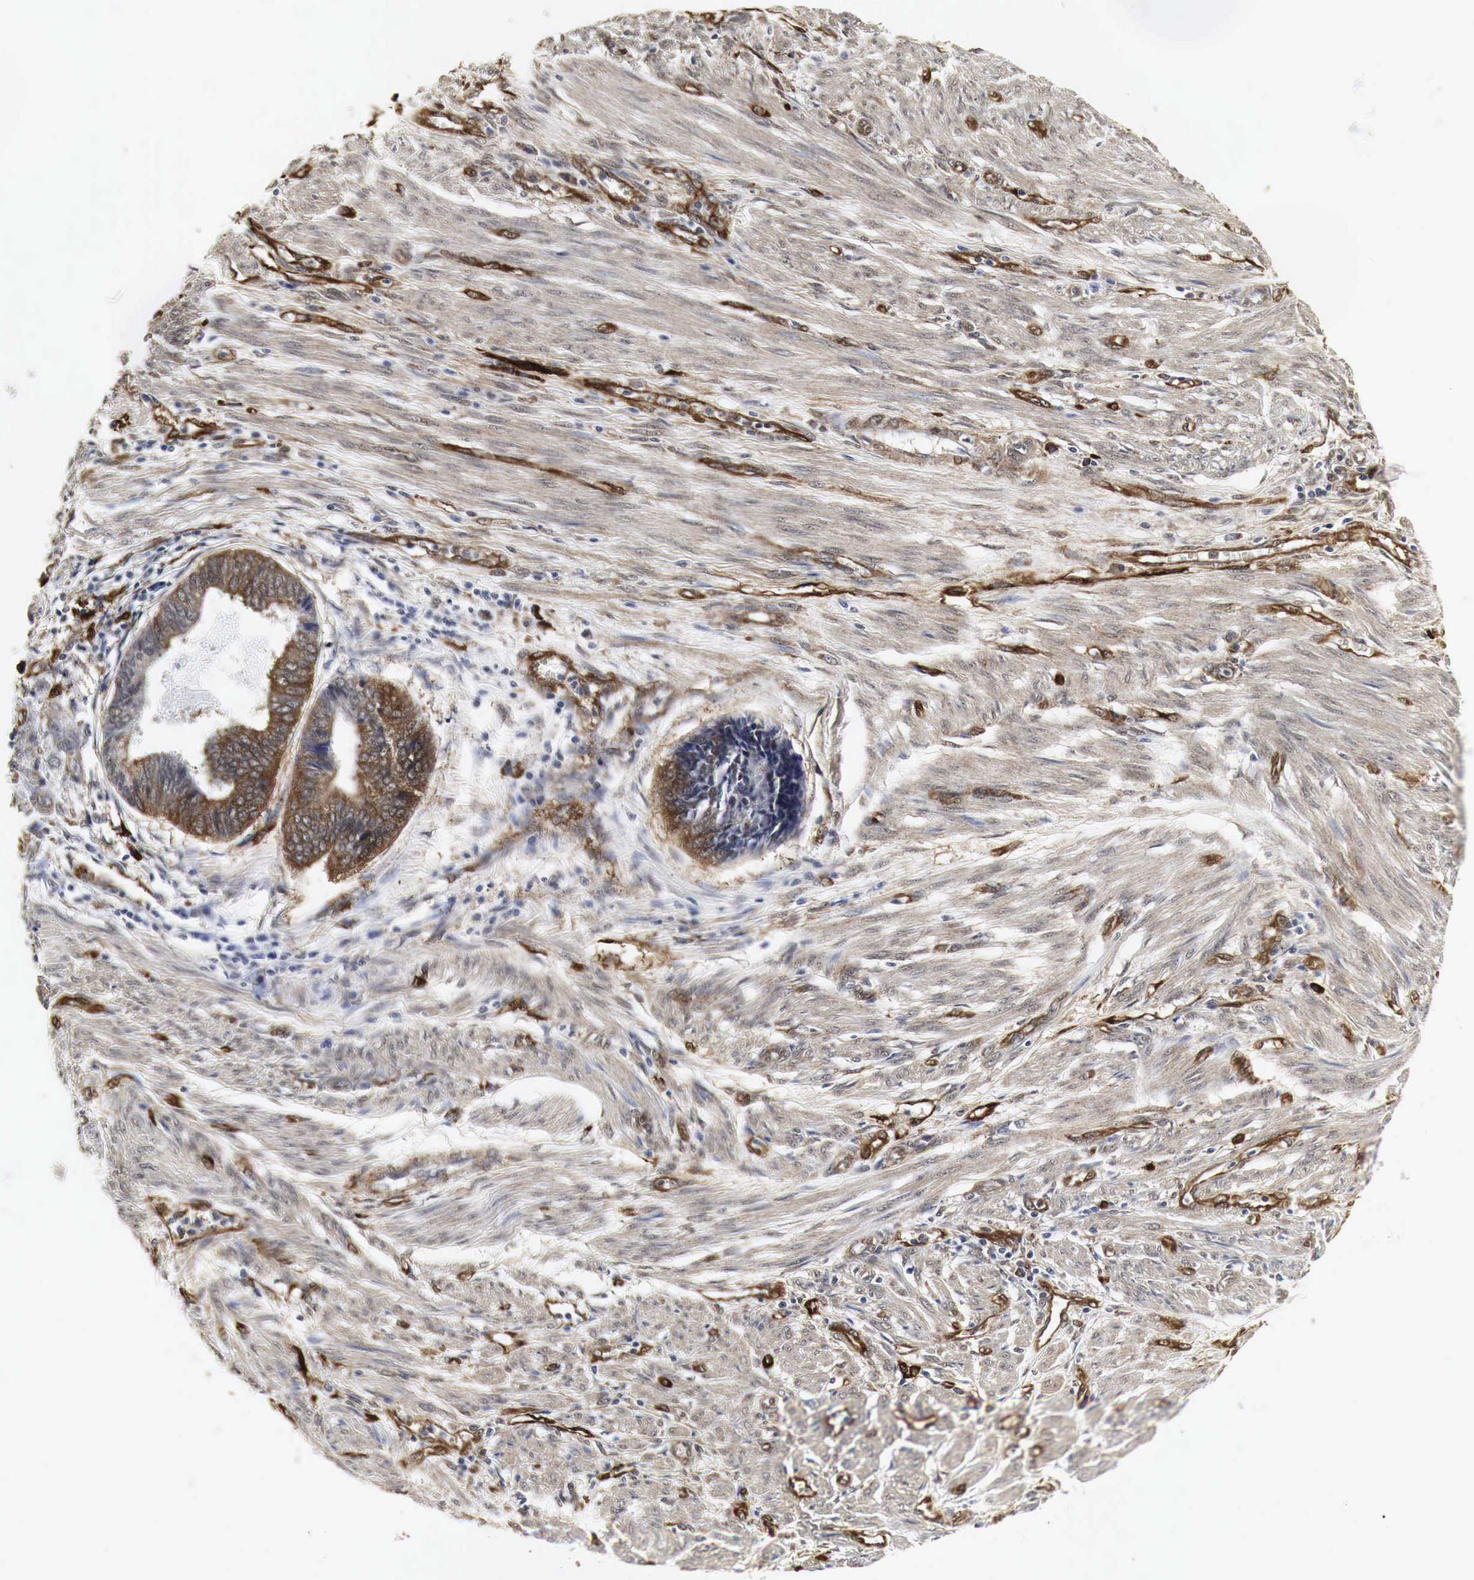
{"staining": {"intensity": "moderate", "quantity": ">75%", "location": "cytoplasmic/membranous"}, "tissue": "endometrial cancer", "cell_type": "Tumor cells", "image_type": "cancer", "snomed": [{"axis": "morphology", "description": "Adenocarcinoma, NOS"}, {"axis": "topography", "description": "Endometrium"}], "caption": "Adenocarcinoma (endometrial) stained with immunohistochemistry (IHC) exhibits moderate cytoplasmic/membranous staining in about >75% of tumor cells. (Stains: DAB (3,3'-diaminobenzidine) in brown, nuclei in blue, Microscopy: brightfield microscopy at high magnification).", "gene": "SPIN1", "patient": {"sex": "female", "age": 75}}